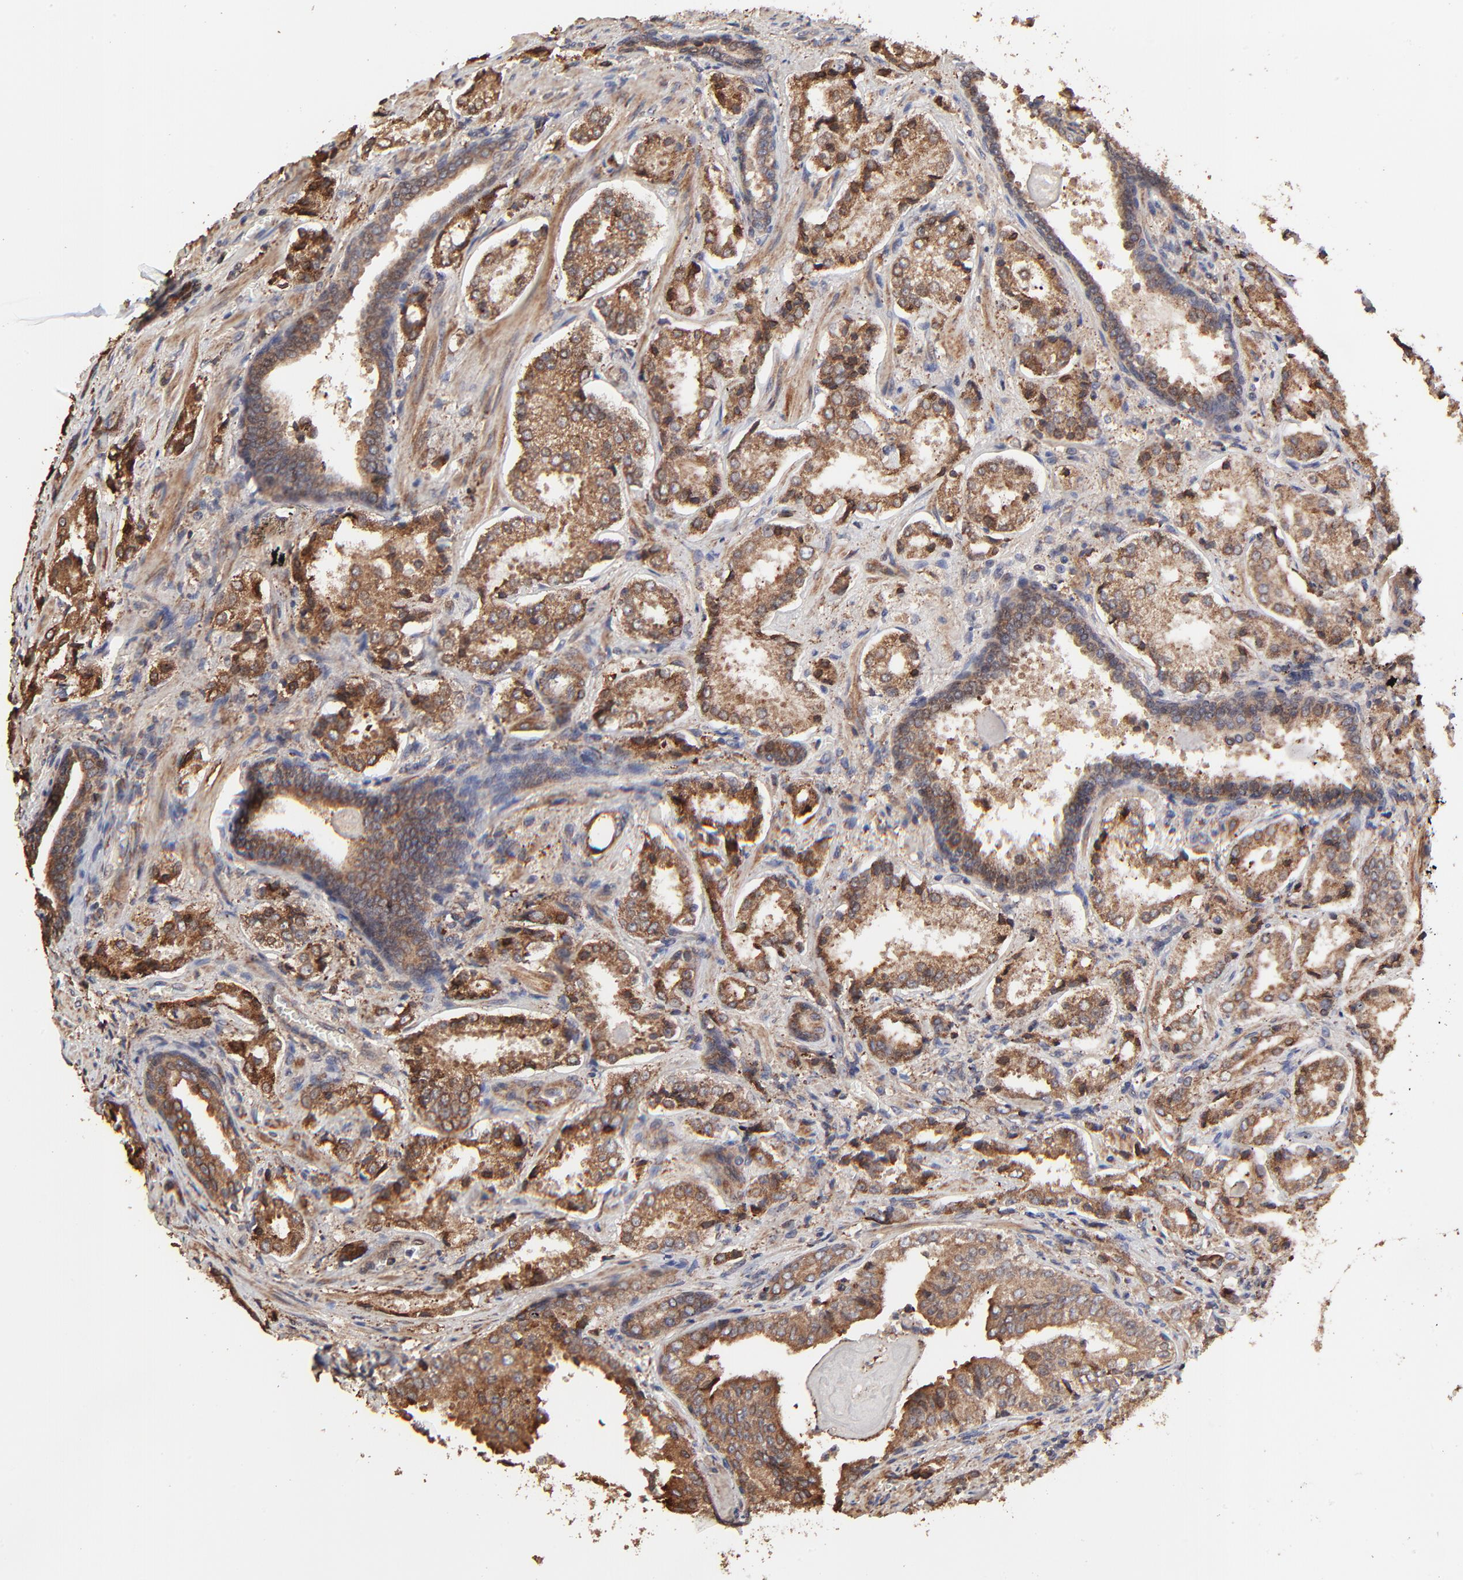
{"staining": {"intensity": "strong", "quantity": ">75%", "location": "cytoplasmic/membranous"}, "tissue": "prostate cancer", "cell_type": "Tumor cells", "image_type": "cancer", "snomed": [{"axis": "morphology", "description": "Adenocarcinoma, High grade"}, {"axis": "topography", "description": "Prostate"}], "caption": "Adenocarcinoma (high-grade) (prostate) stained with a brown dye shows strong cytoplasmic/membranous positive expression in approximately >75% of tumor cells.", "gene": "ELP2", "patient": {"sex": "male", "age": 58}}